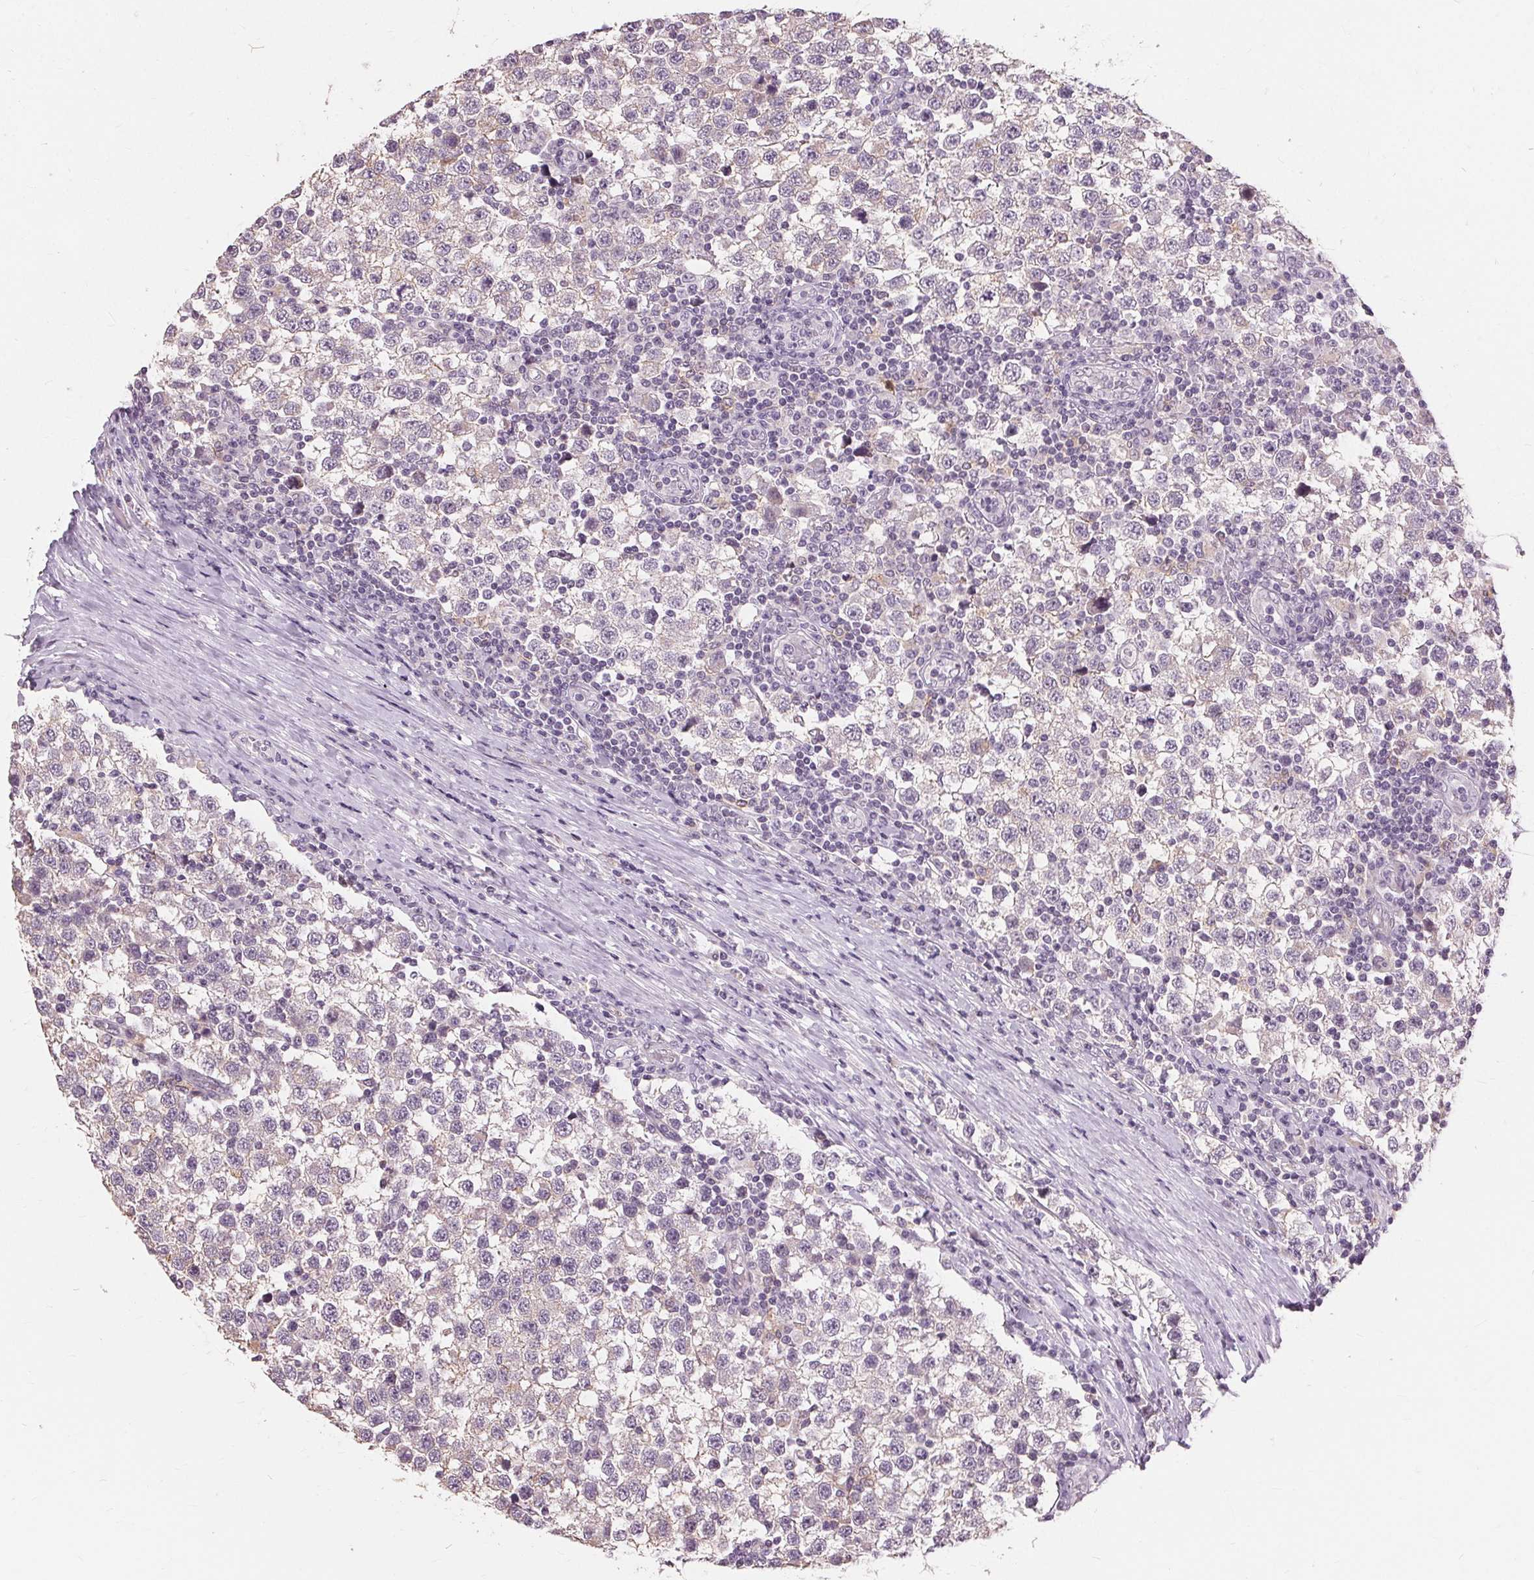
{"staining": {"intensity": "negative", "quantity": "none", "location": "none"}, "tissue": "testis cancer", "cell_type": "Tumor cells", "image_type": "cancer", "snomed": [{"axis": "morphology", "description": "Seminoma, NOS"}, {"axis": "topography", "description": "Testis"}], "caption": "Photomicrograph shows no significant protein staining in tumor cells of testis cancer.", "gene": "SIGLEC6", "patient": {"sex": "male", "age": 34}}